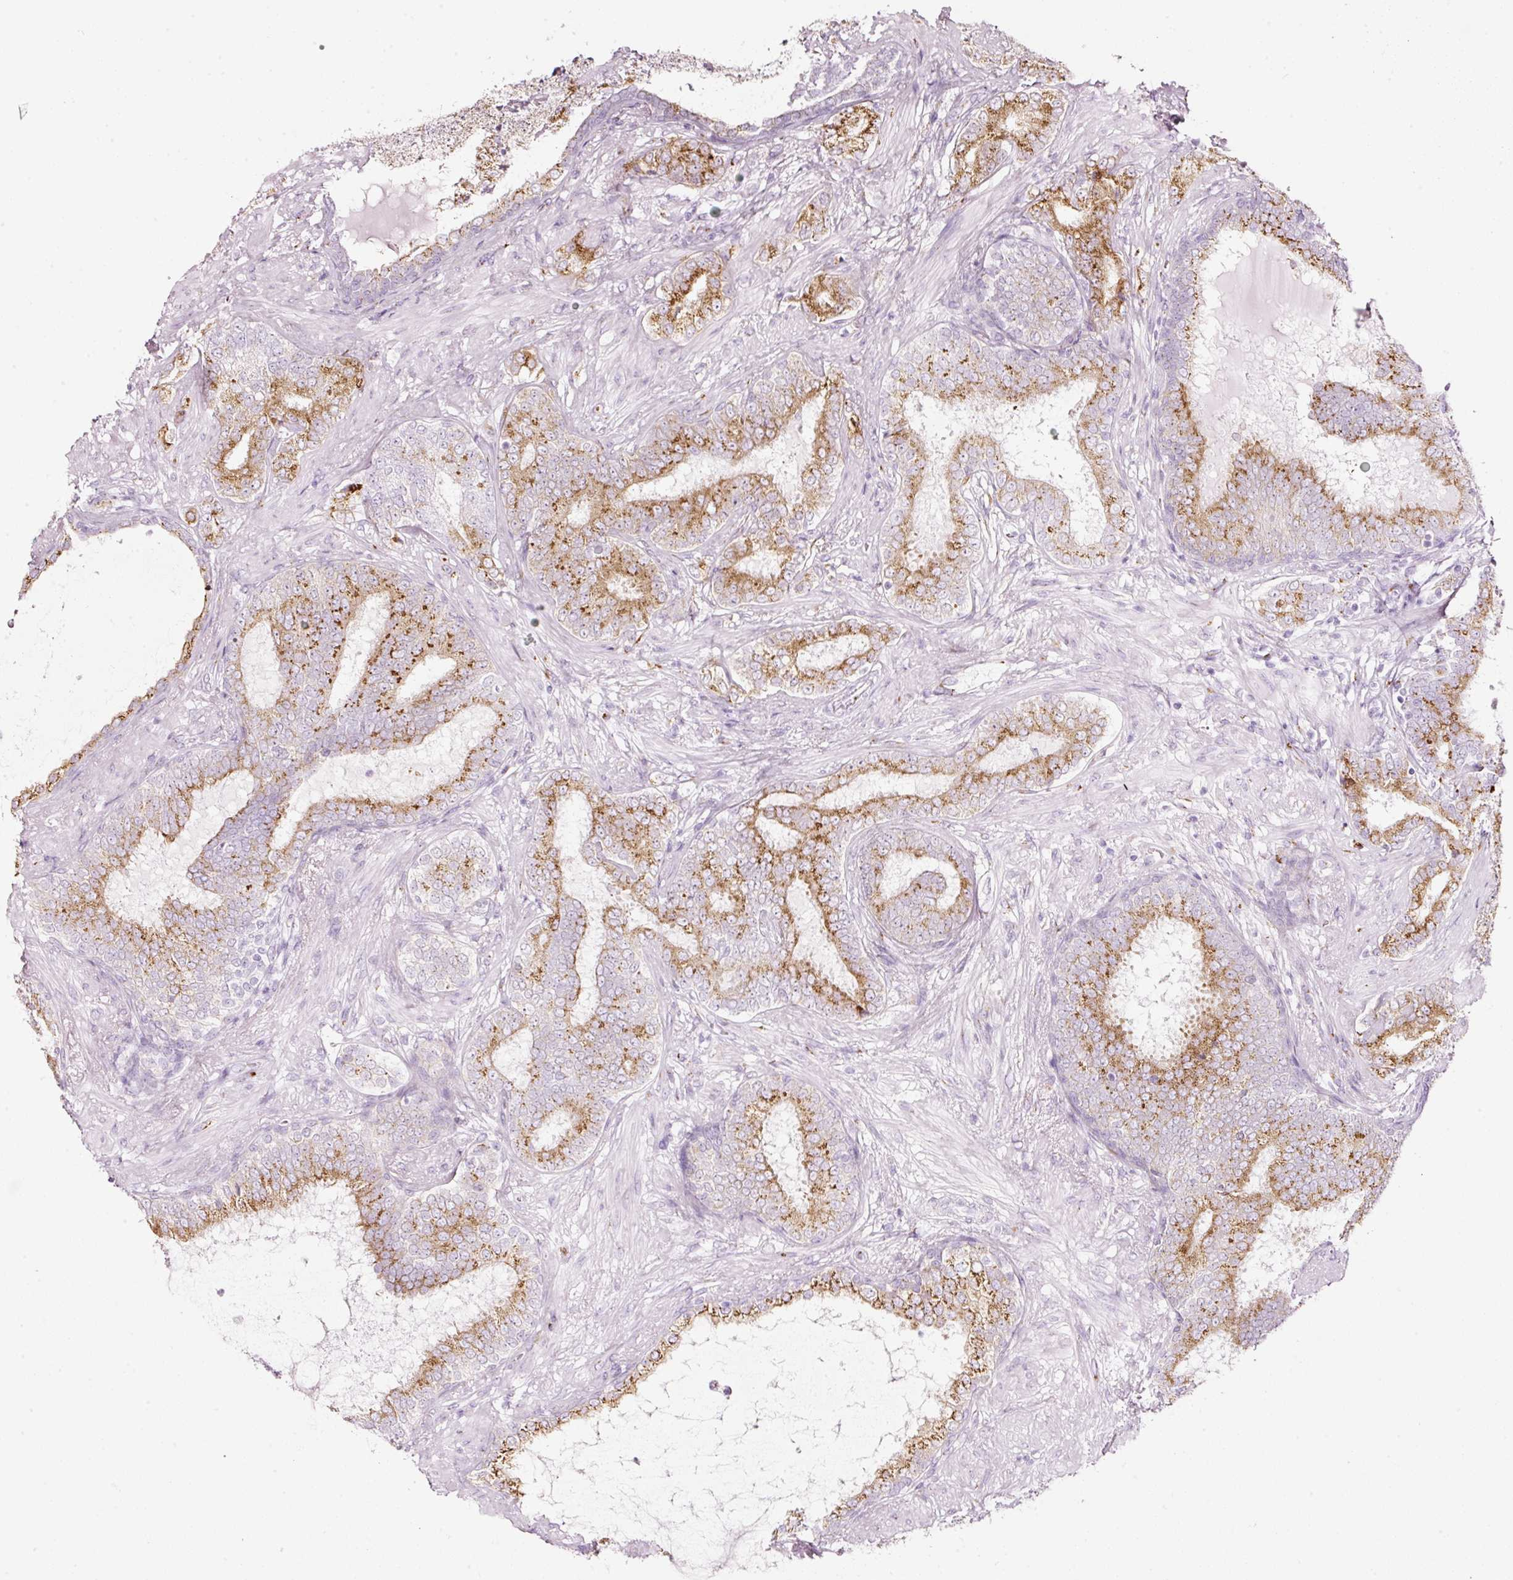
{"staining": {"intensity": "moderate", "quantity": ">75%", "location": "cytoplasmic/membranous"}, "tissue": "prostate cancer", "cell_type": "Tumor cells", "image_type": "cancer", "snomed": [{"axis": "morphology", "description": "Adenocarcinoma, High grade"}, {"axis": "topography", "description": "Prostate"}], "caption": "Immunohistochemistry of prostate adenocarcinoma (high-grade) displays medium levels of moderate cytoplasmic/membranous staining in about >75% of tumor cells.", "gene": "SDF4", "patient": {"sex": "male", "age": 72}}